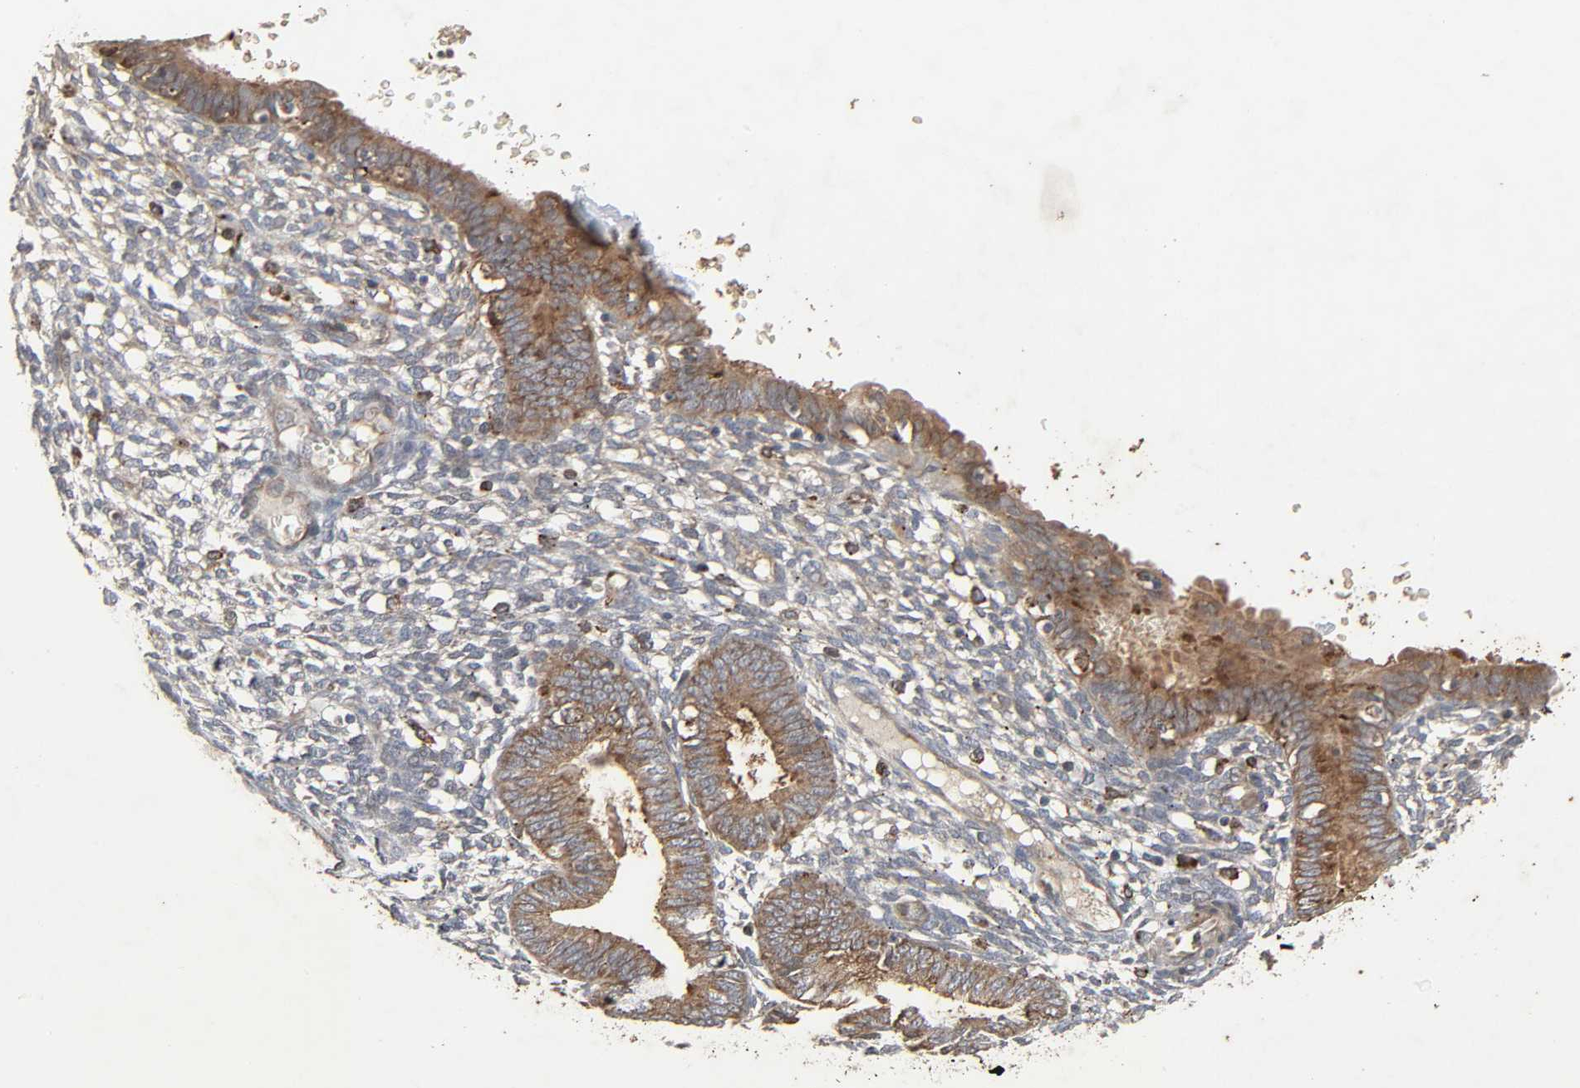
{"staining": {"intensity": "weak", "quantity": "25%-75%", "location": "cytoplasmic/membranous"}, "tissue": "endometrium", "cell_type": "Cells in endometrial stroma", "image_type": "normal", "snomed": [{"axis": "morphology", "description": "Normal tissue, NOS"}, {"axis": "topography", "description": "Endometrium"}], "caption": "Immunohistochemistry photomicrograph of unremarkable endometrium: human endometrium stained using immunohistochemistry (IHC) demonstrates low levels of weak protein expression localized specifically in the cytoplasmic/membranous of cells in endometrial stroma, appearing as a cytoplasmic/membranous brown color.", "gene": "ADCY4", "patient": {"sex": "female", "age": 61}}